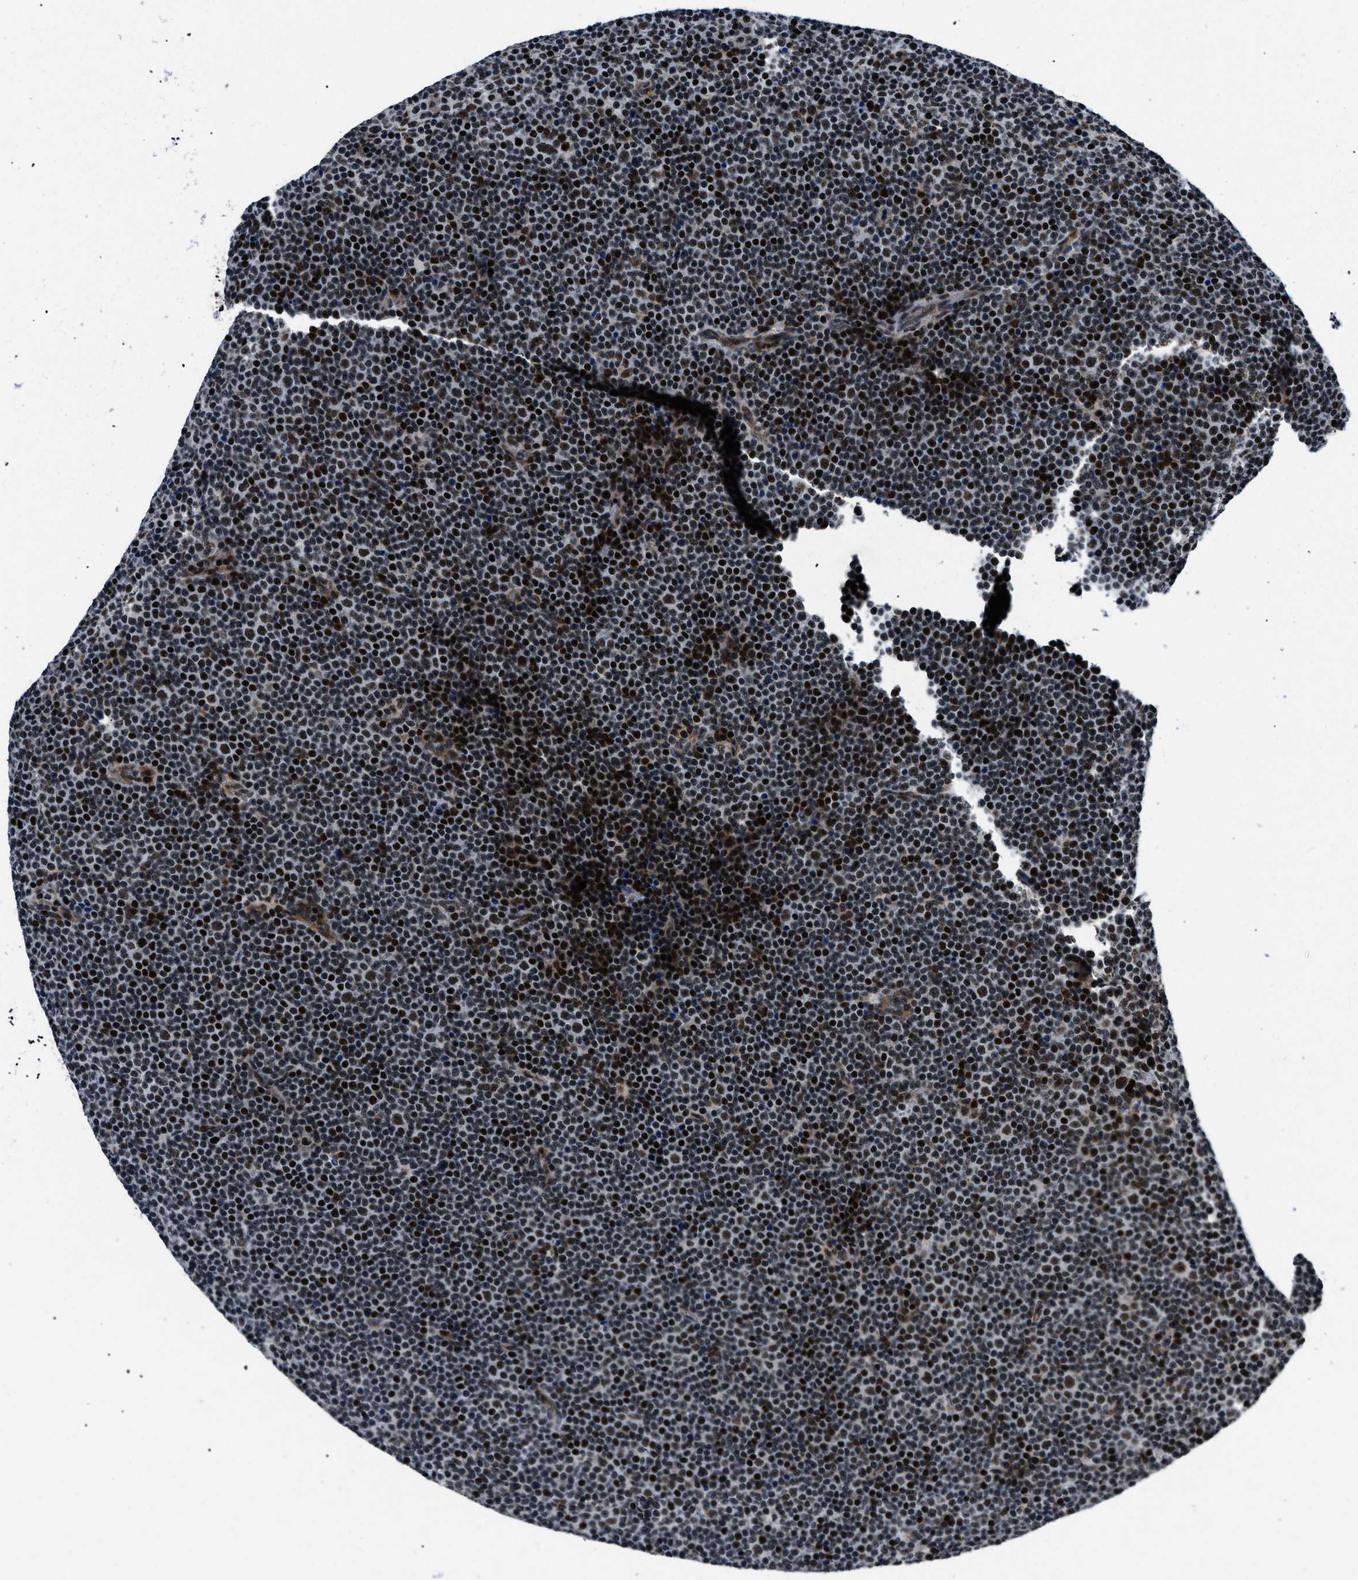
{"staining": {"intensity": "strong", "quantity": ">75%", "location": "nuclear"}, "tissue": "lymphoma", "cell_type": "Tumor cells", "image_type": "cancer", "snomed": [{"axis": "morphology", "description": "Malignant lymphoma, non-Hodgkin's type, Low grade"}, {"axis": "topography", "description": "Lymph node"}], "caption": "A histopathology image of human lymphoma stained for a protein reveals strong nuclear brown staining in tumor cells.", "gene": "SMARCB1", "patient": {"sex": "female", "age": 67}}